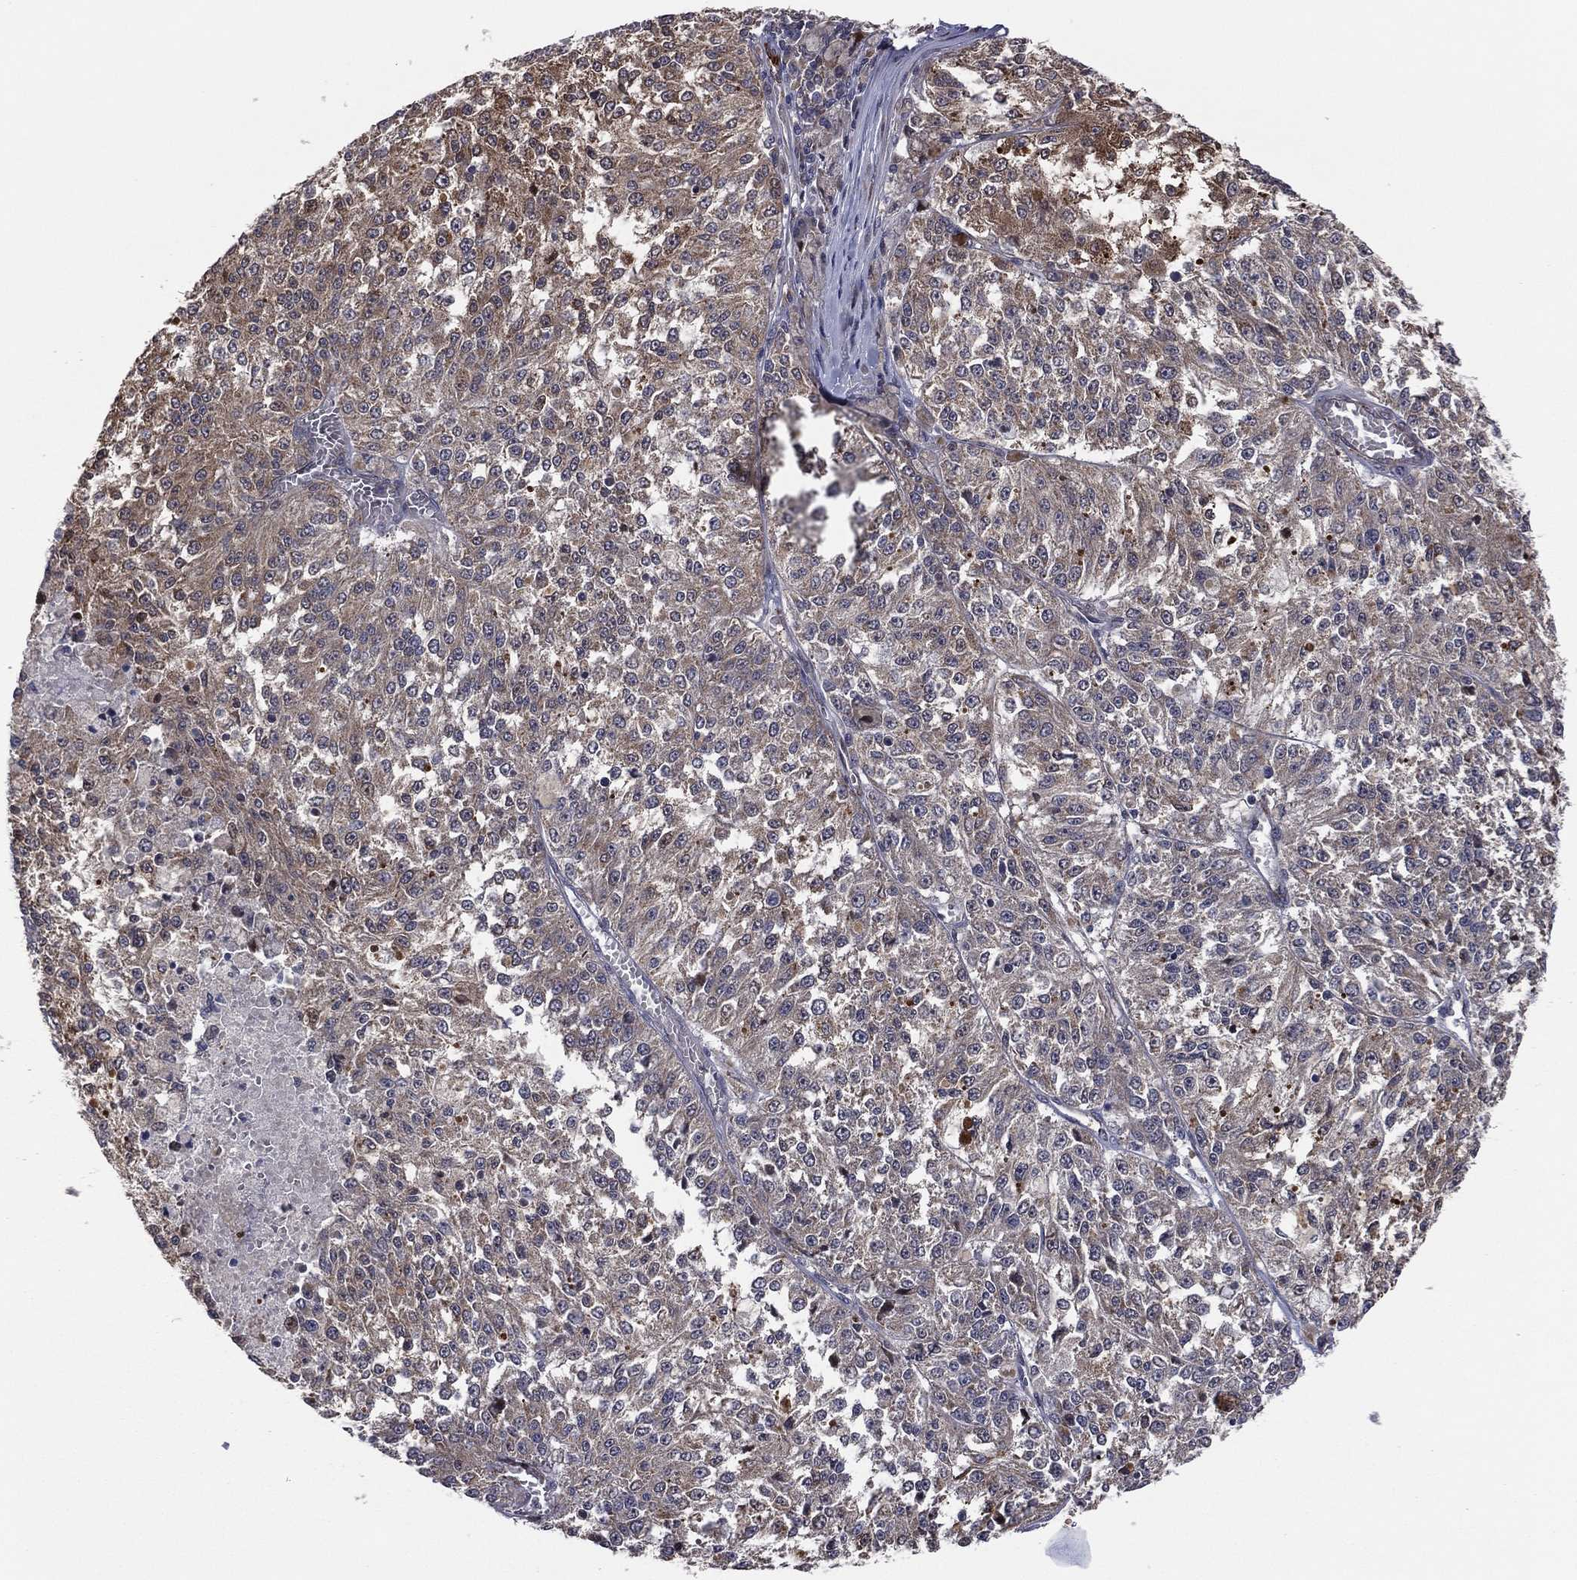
{"staining": {"intensity": "moderate", "quantity": "<25%", "location": "cytoplasmic/membranous"}, "tissue": "melanoma", "cell_type": "Tumor cells", "image_type": "cancer", "snomed": [{"axis": "morphology", "description": "Malignant melanoma, Metastatic site"}, {"axis": "topography", "description": "Lymph node"}], "caption": "This image shows malignant melanoma (metastatic site) stained with immunohistochemistry to label a protein in brown. The cytoplasmic/membranous of tumor cells show moderate positivity for the protein. Nuclei are counter-stained blue.", "gene": "SNCG", "patient": {"sex": "female", "age": 64}}